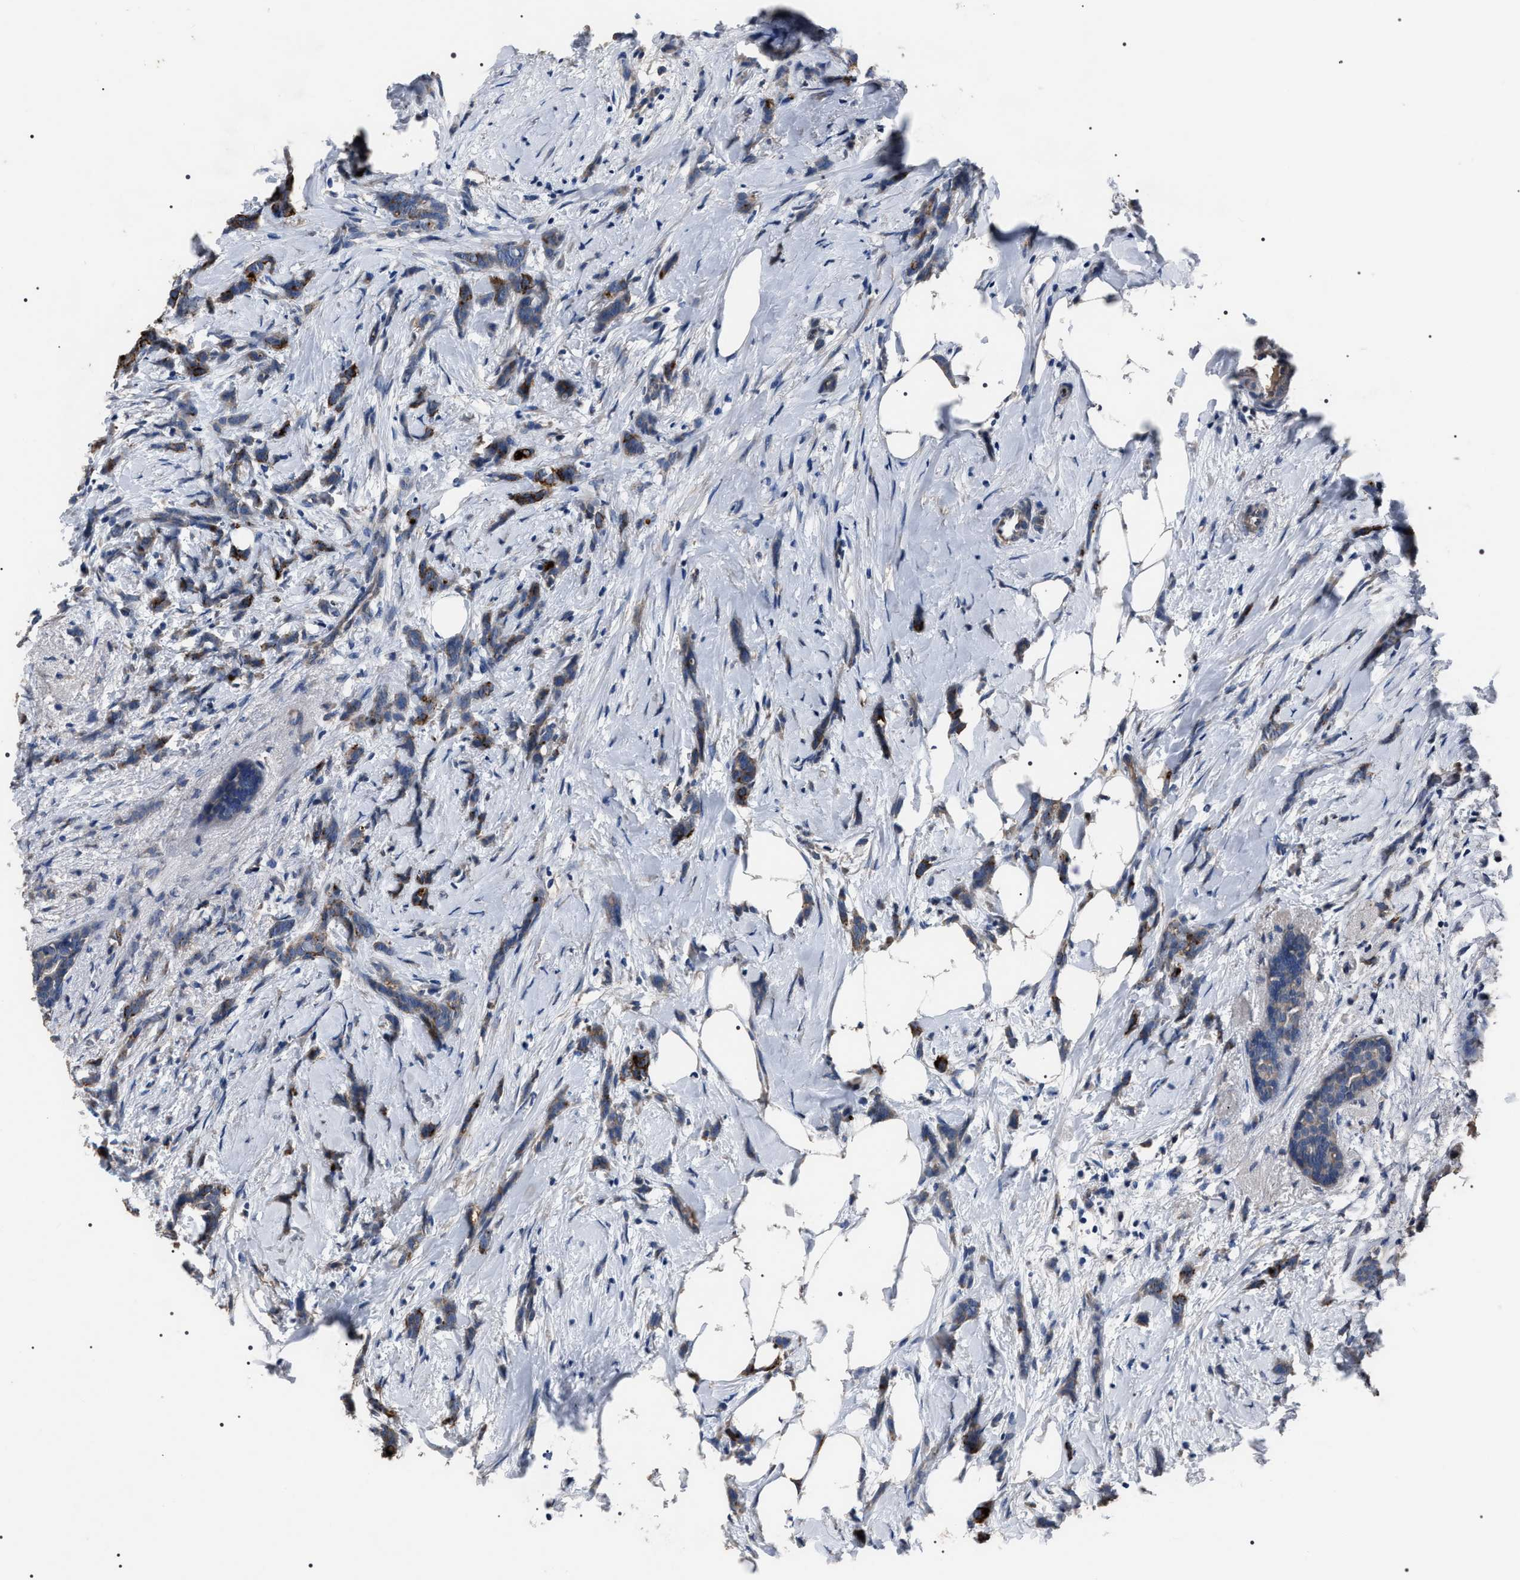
{"staining": {"intensity": "moderate", "quantity": ">75%", "location": "cytoplasmic/membranous"}, "tissue": "breast cancer", "cell_type": "Tumor cells", "image_type": "cancer", "snomed": [{"axis": "morphology", "description": "Lobular carcinoma, in situ"}, {"axis": "morphology", "description": "Lobular carcinoma"}, {"axis": "topography", "description": "Breast"}], "caption": "Moderate cytoplasmic/membranous expression for a protein is appreciated in about >75% of tumor cells of breast cancer using immunohistochemistry (IHC).", "gene": "TRIM54", "patient": {"sex": "female", "age": 41}}